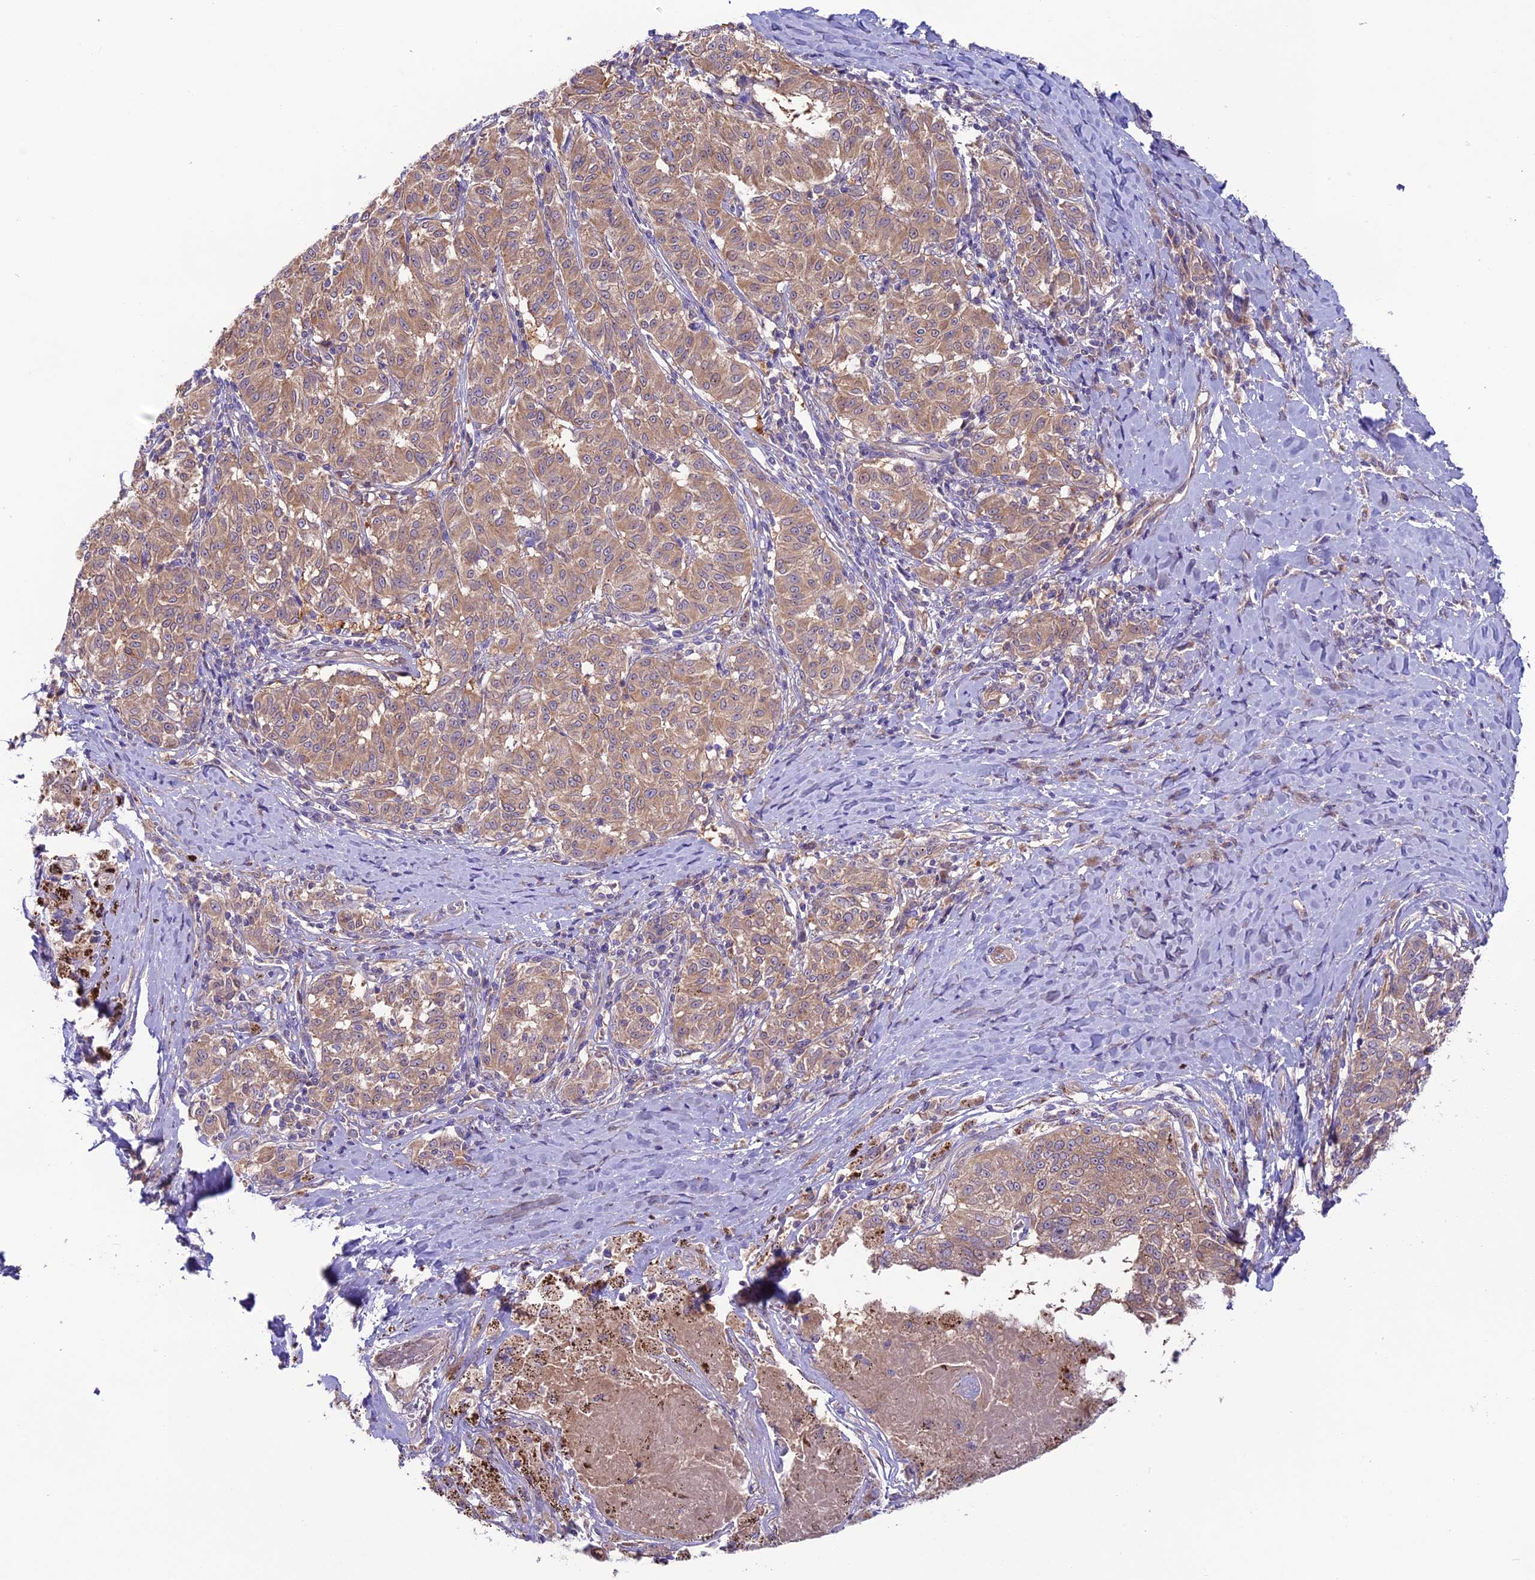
{"staining": {"intensity": "weak", "quantity": ">75%", "location": "cytoplasmic/membranous"}, "tissue": "melanoma", "cell_type": "Tumor cells", "image_type": "cancer", "snomed": [{"axis": "morphology", "description": "Malignant melanoma, NOS"}, {"axis": "topography", "description": "Skin"}], "caption": "Protein expression analysis of malignant melanoma reveals weak cytoplasmic/membranous expression in about >75% of tumor cells.", "gene": "COG8", "patient": {"sex": "female", "age": 72}}